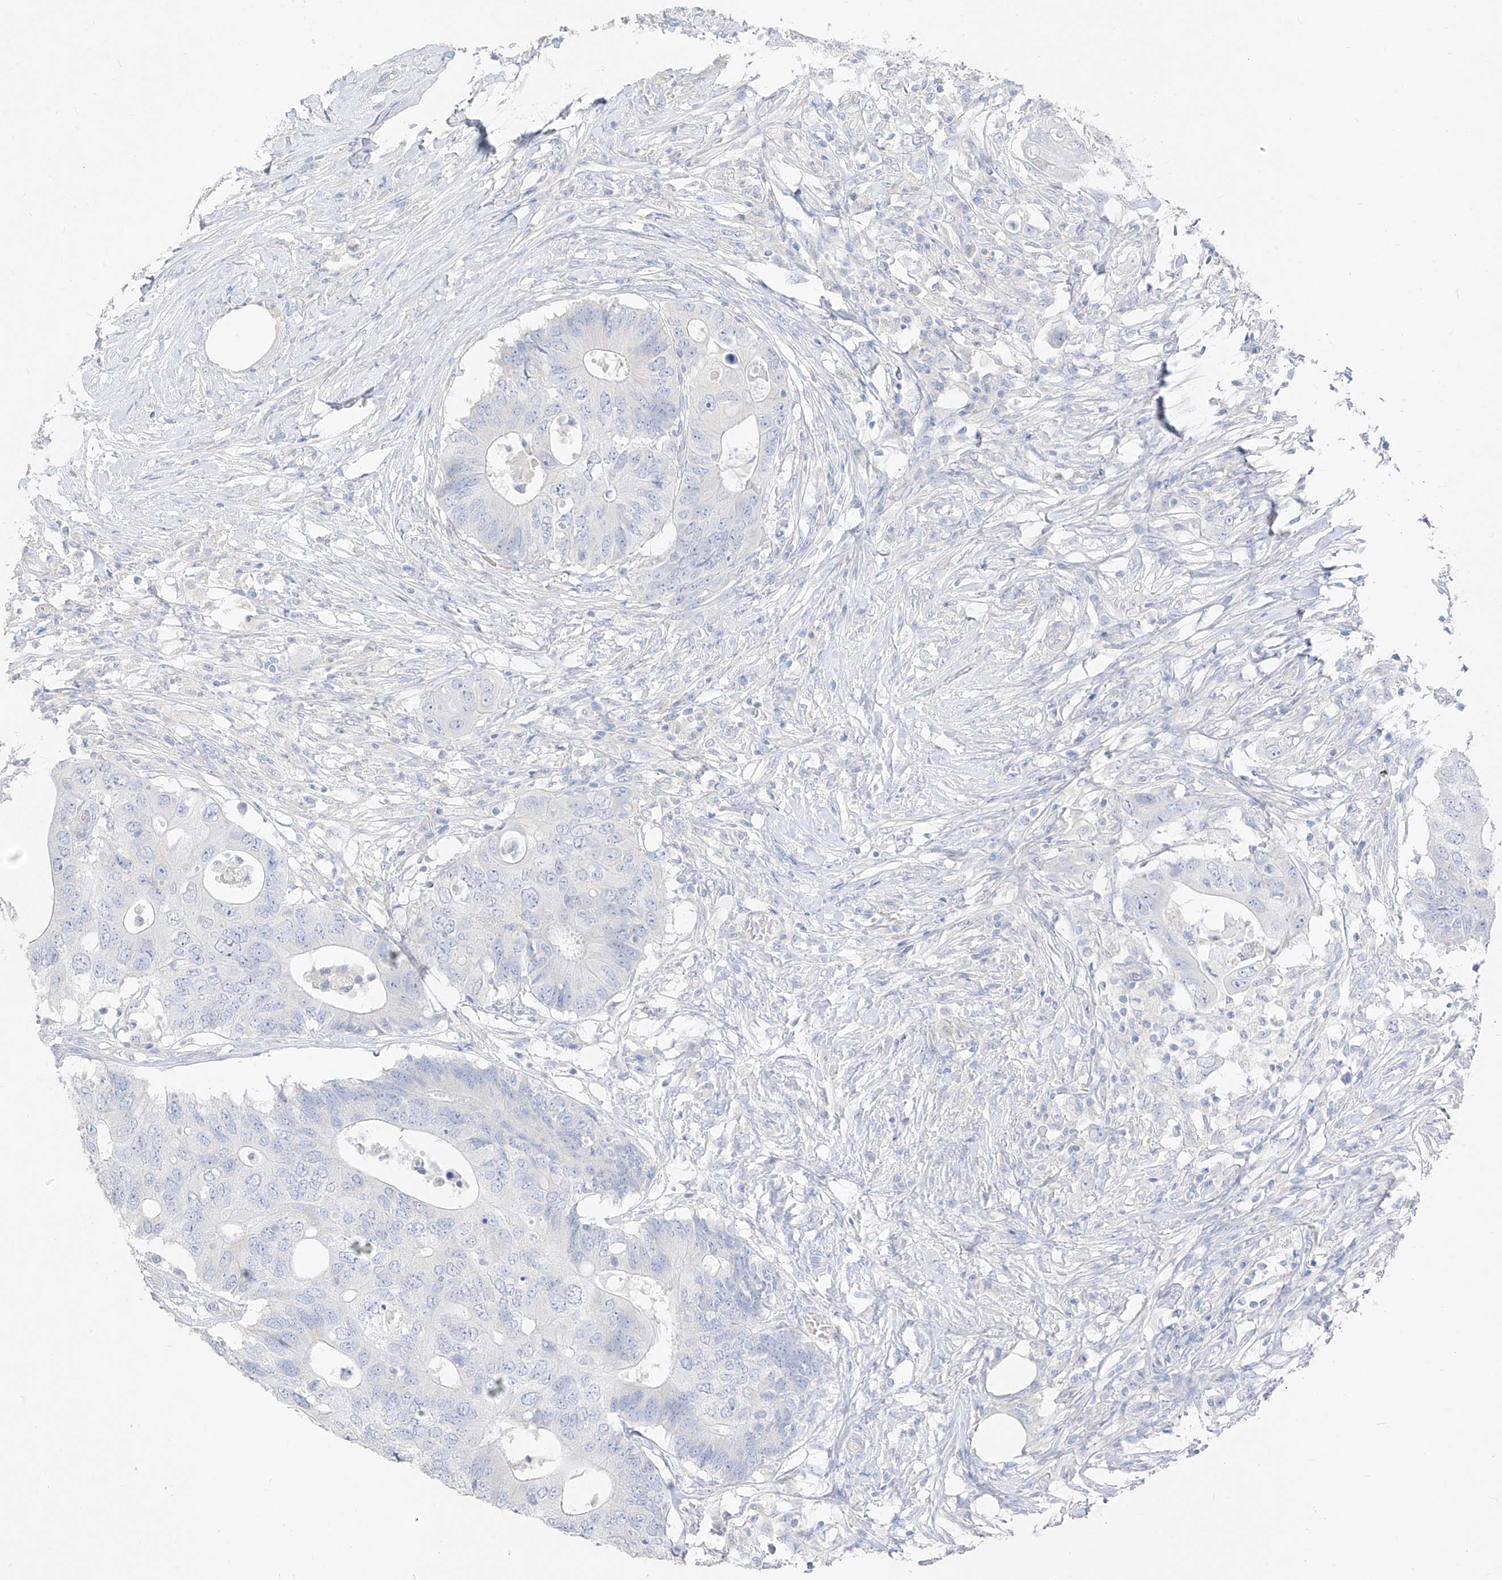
{"staining": {"intensity": "negative", "quantity": "none", "location": "none"}, "tissue": "colorectal cancer", "cell_type": "Tumor cells", "image_type": "cancer", "snomed": [{"axis": "morphology", "description": "Adenocarcinoma, NOS"}, {"axis": "topography", "description": "Colon"}], "caption": "High magnification brightfield microscopy of adenocarcinoma (colorectal) stained with DAB (3,3'-diaminobenzidine) (brown) and counterstained with hematoxylin (blue): tumor cells show no significant staining.", "gene": "ZZEF1", "patient": {"sex": "male", "age": 71}}